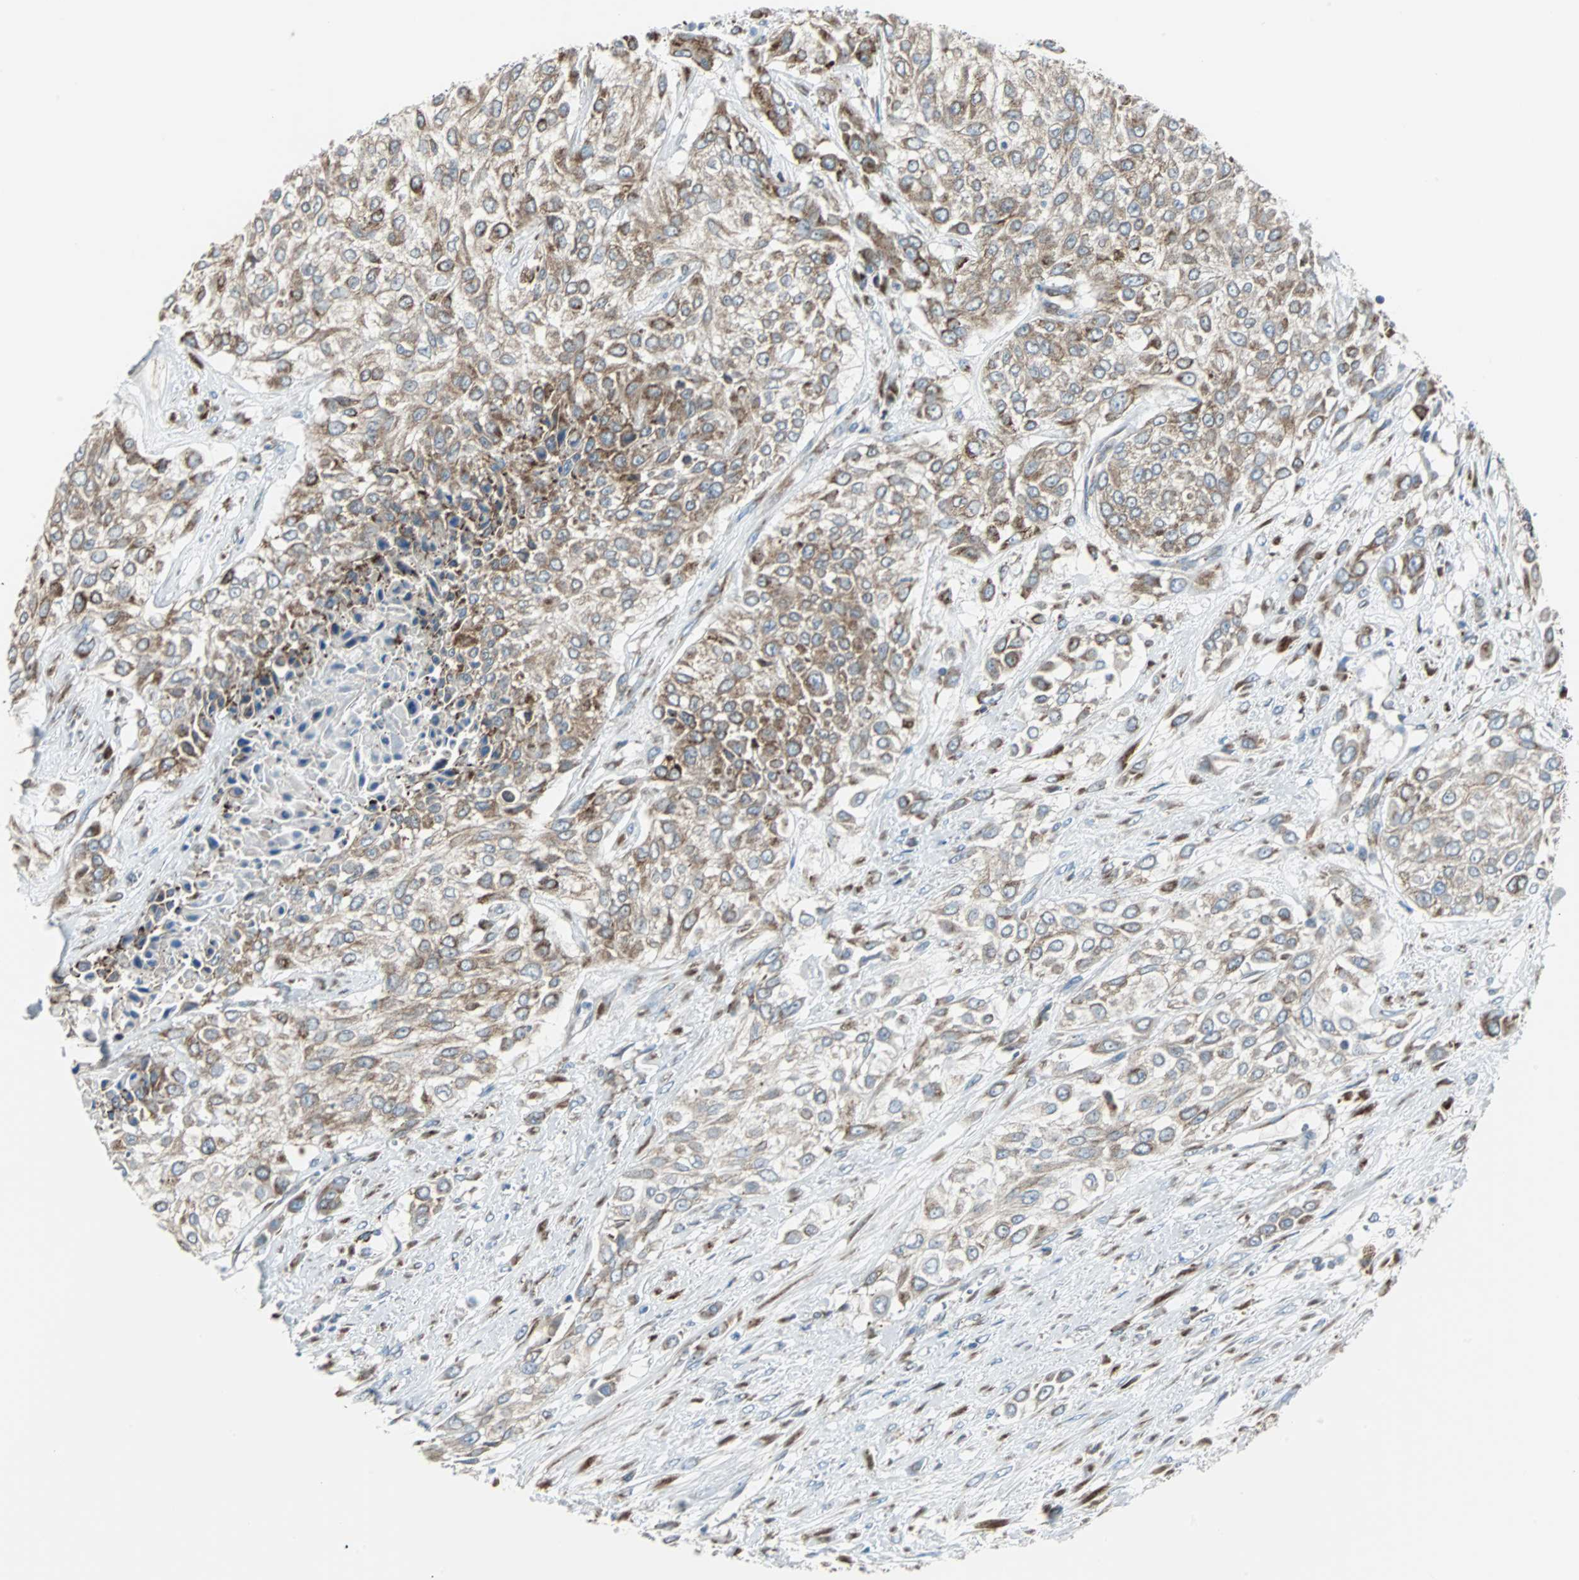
{"staining": {"intensity": "moderate", "quantity": ">75%", "location": "cytoplasmic/membranous"}, "tissue": "urothelial cancer", "cell_type": "Tumor cells", "image_type": "cancer", "snomed": [{"axis": "morphology", "description": "Urothelial carcinoma, High grade"}, {"axis": "topography", "description": "Urinary bladder"}], "caption": "This is a histology image of IHC staining of urothelial cancer, which shows moderate positivity in the cytoplasmic/membranous of tumor cells.", "gene": "PDIA4", "patient": {"sex": "male", "age": 57}}